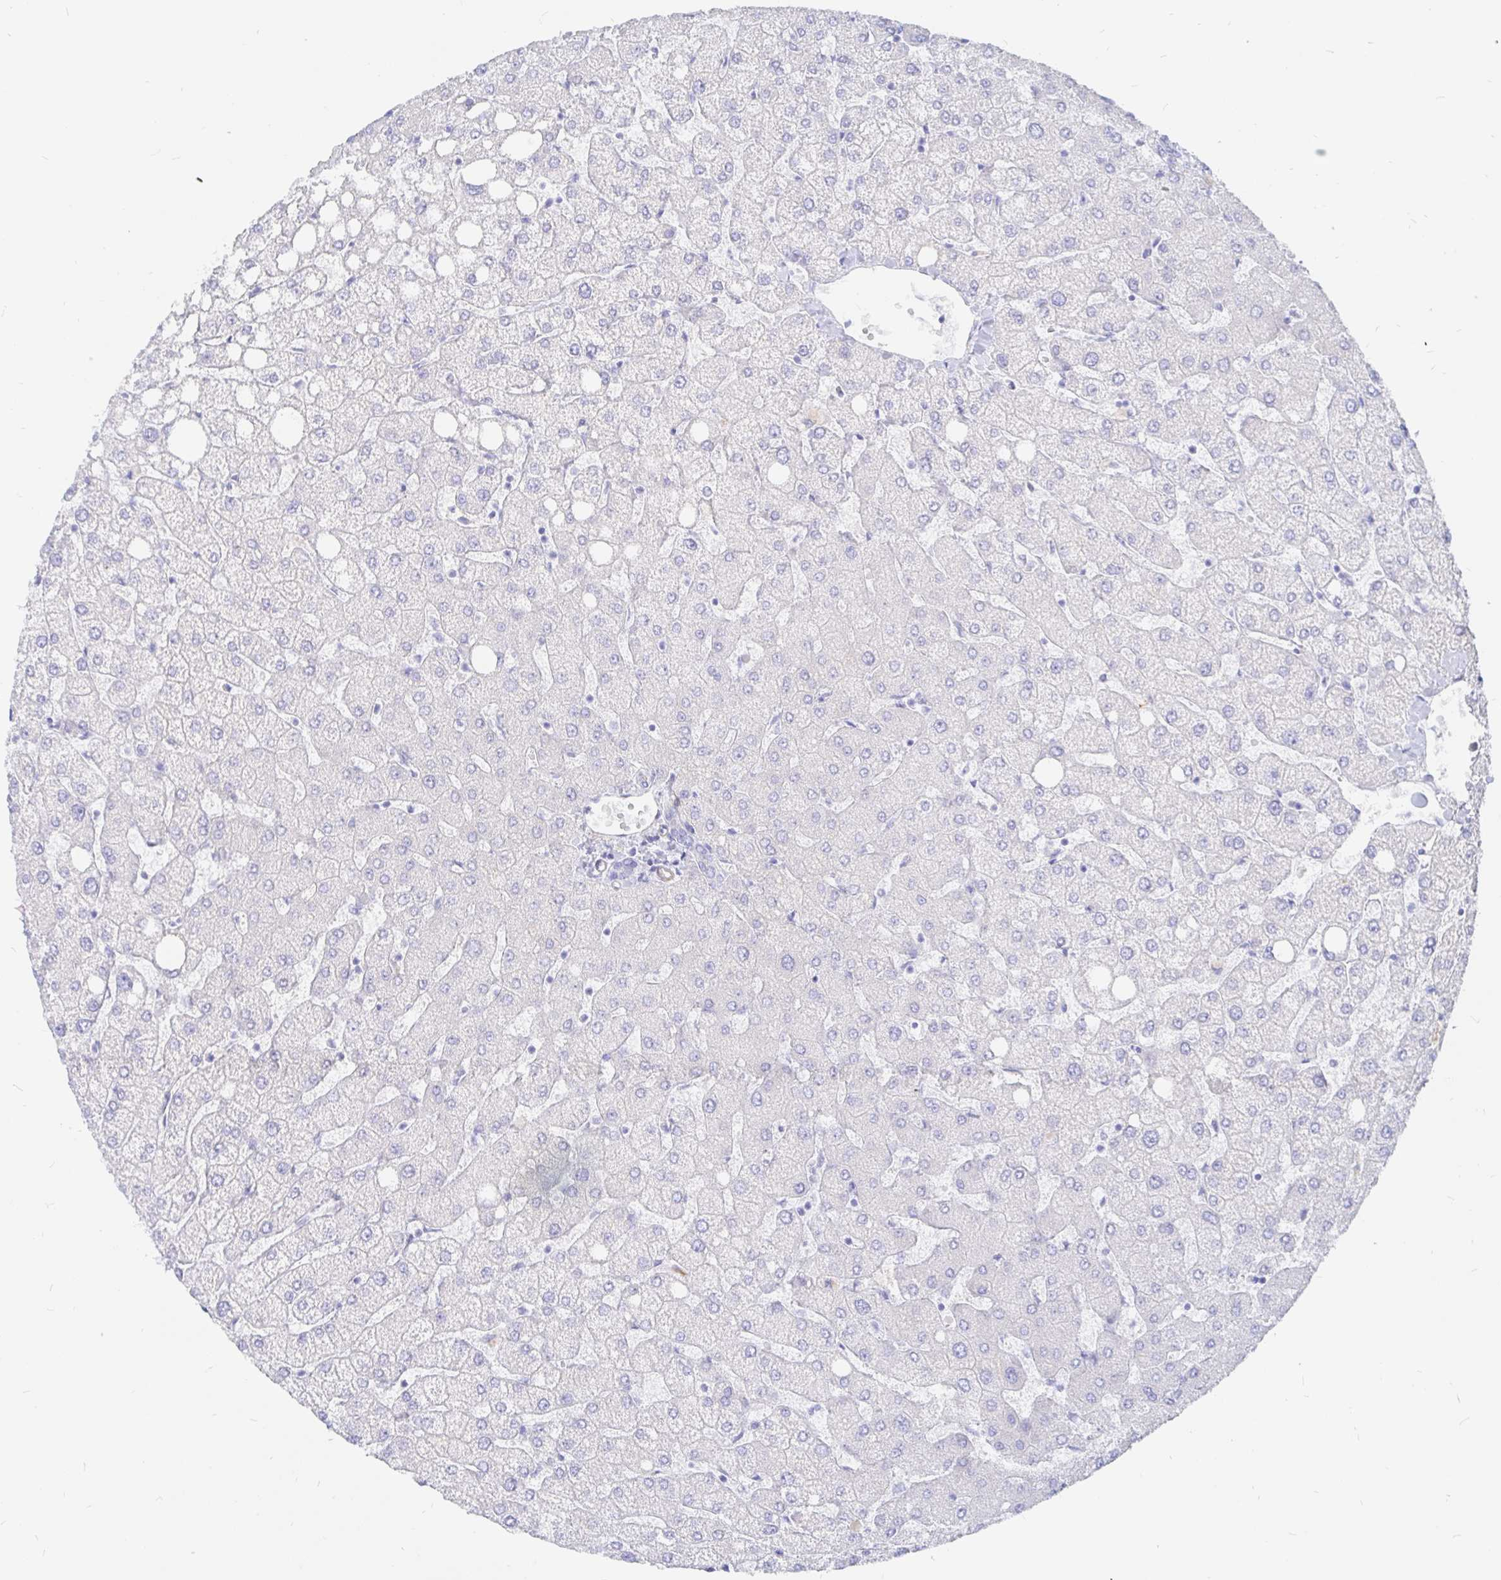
{"staining": {"intensity": "negative", "quantity": "none", "location": "none"}, "tissue": "liver", "cell_type": "Cholangiocytes", "image_type": "normal", "snomed": [{"axis": "morphology", "description": "Normal tissue, NOS"}, {"axis": "topography", "description": "Liver"}], "caption": "A high-resolution image shows IHC staining of normal liver, which displays no significant expression in cholangiocytes. (Brightfield microscopy of DAB (3,3'-diaminobenzidine) immunohistochemistry (IHC) at high magnification).", "gene": "COX16", "patient": {"sex": "female", "age": 54}}